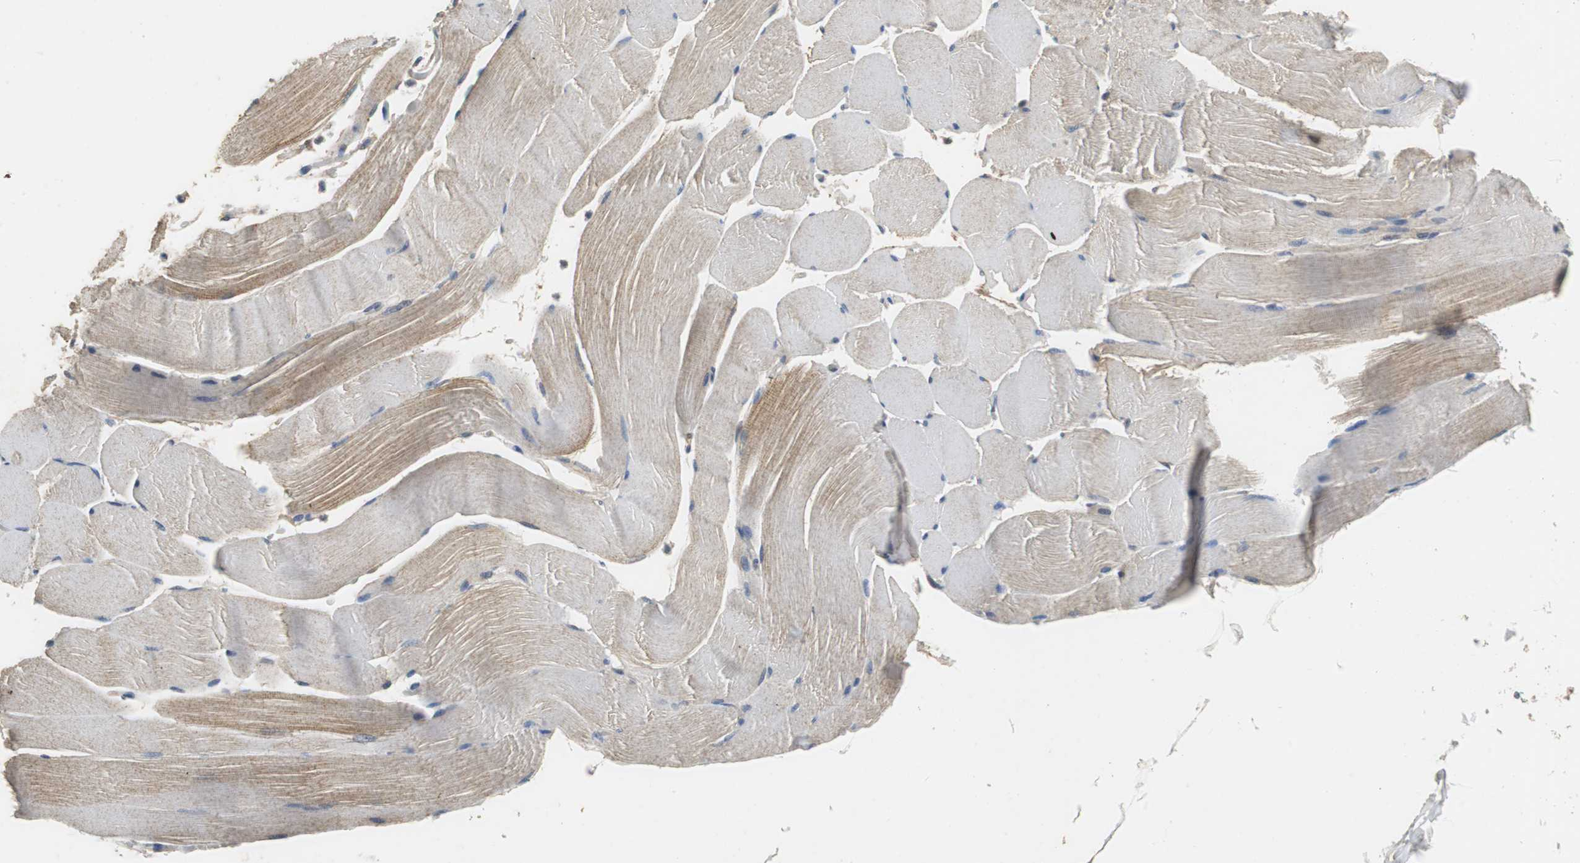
{"staining": {"intensity": "weak", "quantity": "25%-75%", "location": "cytoplasmic/membranous"}, "tissue": "skeletal muscle", "cell_type": "Myocytes", "image_type": "normal", "snomed": [{"axis": "morphology", "description": "Normal tissue, NOS"}, {"axis": "topography", "description": "Skeletal muscle"}], "caption": "Weak cytoplasmic/membranous expression is seen in about 25%-75% of myocytes in benign skeletal muscle.", "gene": "VBP1", "patient": {"sex": "male", "age": 62}}